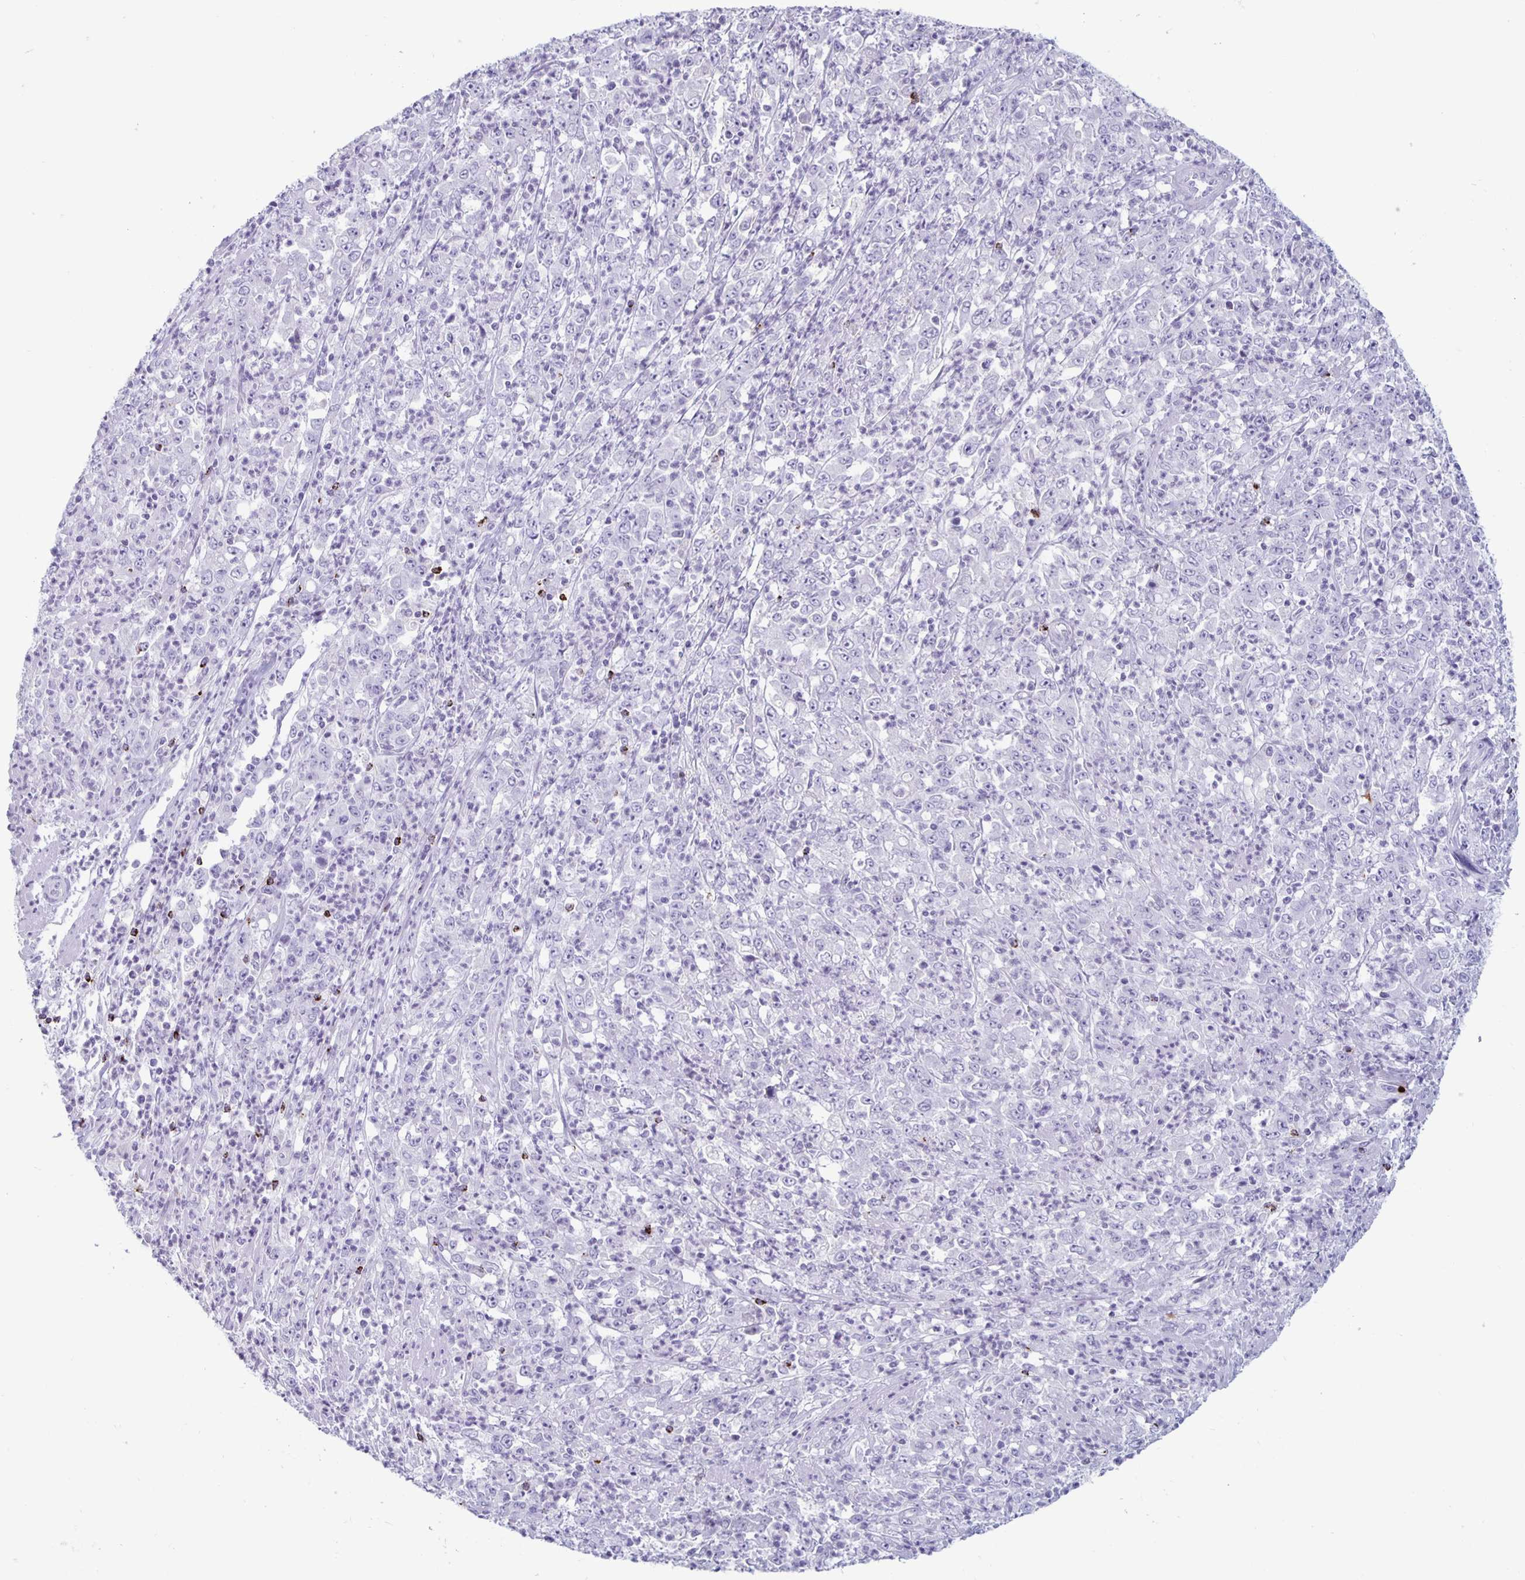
{"staining": {"intensity": "negative", "quantity": "none", "location": "none"}, "tissue": "stomach cancer", "cell_type": "Tumor cells", "image_type": "cancer", "snomed": [{"axis": "morphology", "description": "Adenocarcinoma, NOS"}, {"axis": "topography", "description": "Stomach, lower"}], "caption": "This is a photomicrograph of IHC staining of stomach cancer (adenocarcinoma), which shows no expression in tumor cells. (DAB immunohistochemistry (IHC), high magnification).", "gene": "GZMK", "patient": {"sex": "female", "age": 71}}